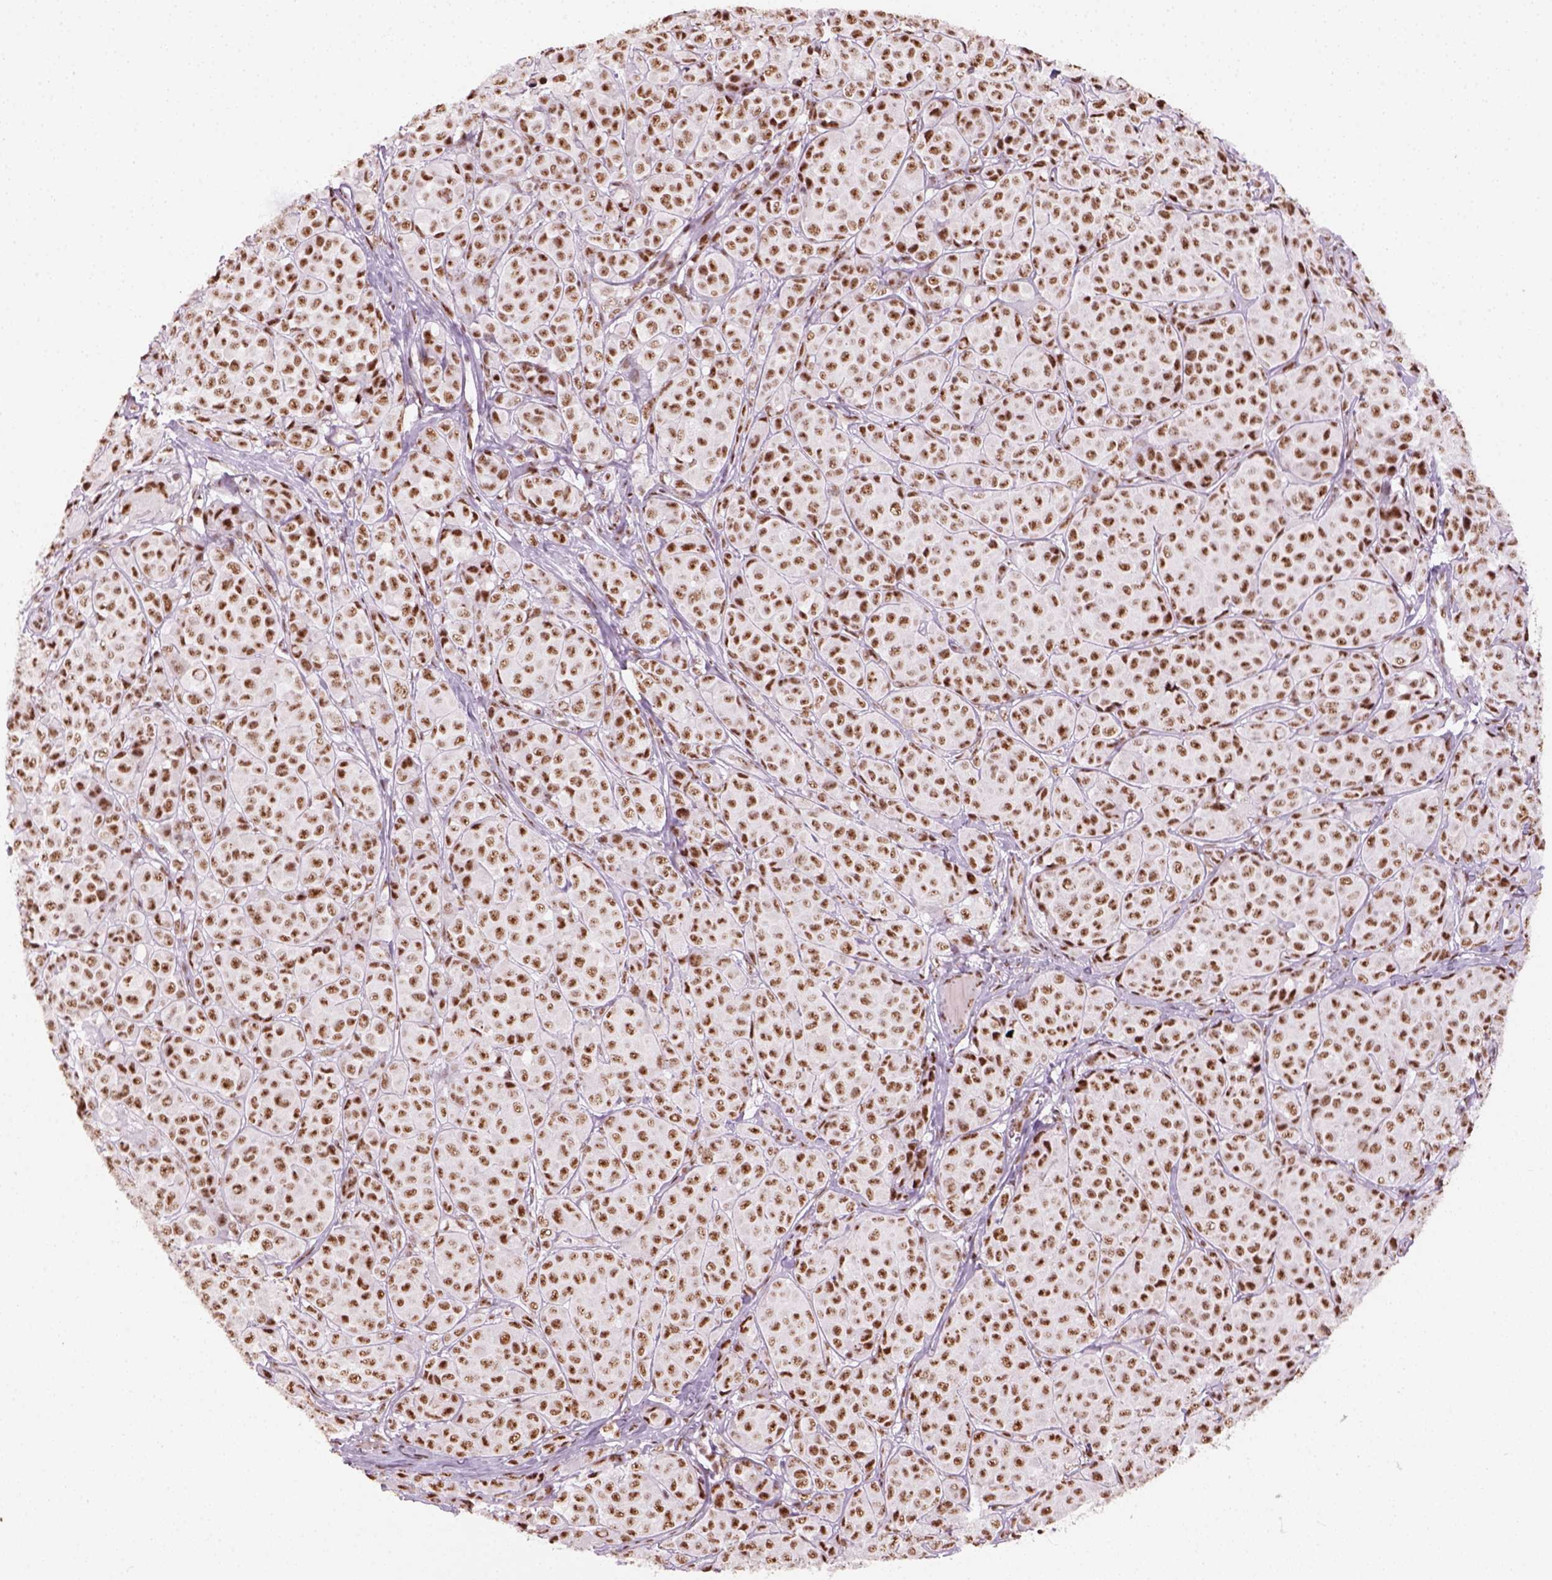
{"staining": {"intensity": "moderate", "quantity": ">75%", "location": "nuclear"}, "tissue": "melanoma", "cell_type": "Tumor cells", "image_type": "cancer", "snomed": [{"axis": "morphology", "description": "Malignant melanoma, NOS"}, {"axis": "topography", "description": "Skin"}], "caption": "A micrograph showing moderate nuclear expression in approximately >75% of tumor cells in melanoma, as visualized by brown immunohistochemical staining.", "gene": "GTF2F1", "patient": {"sex": "male", "age": 89}}